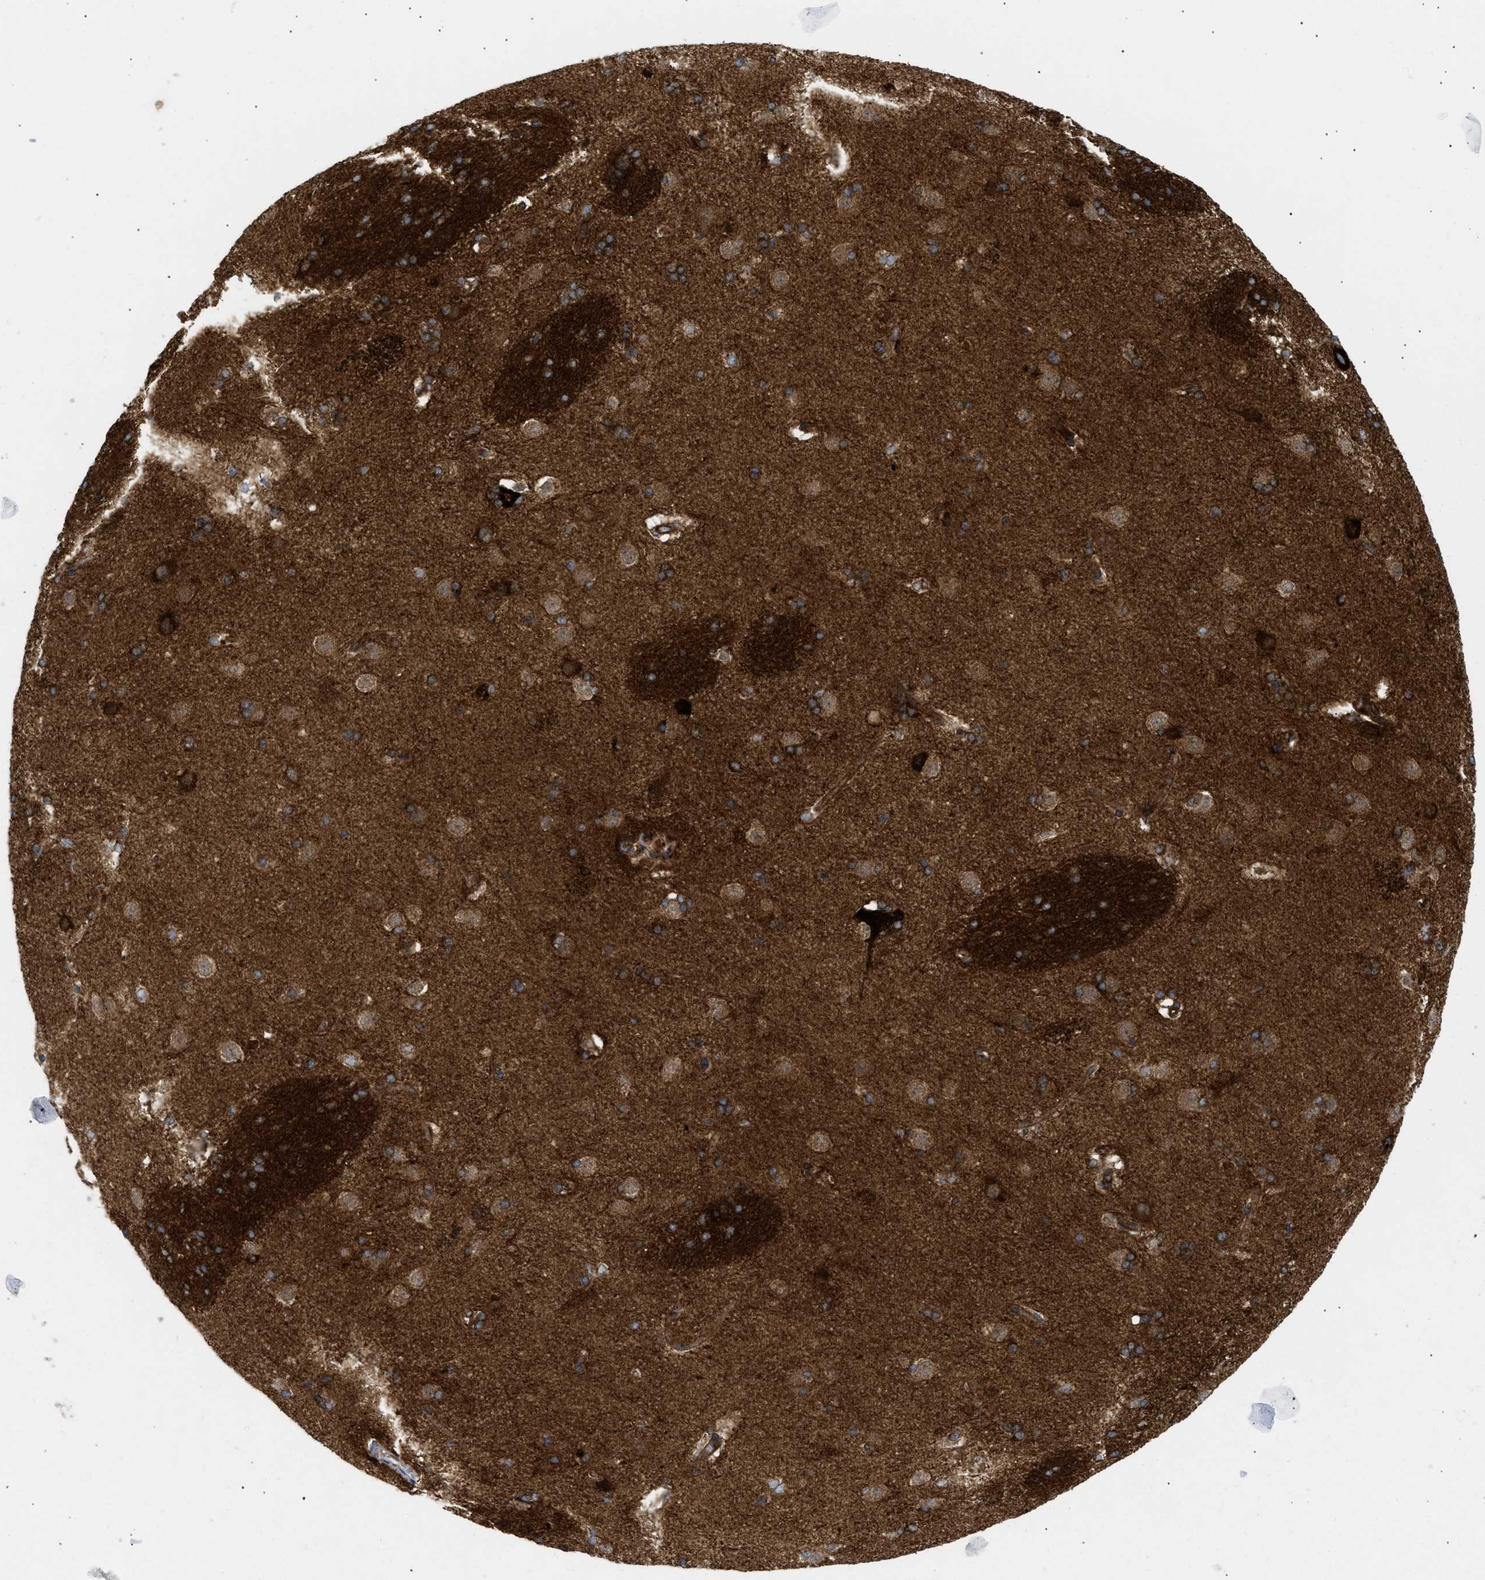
{"staining": {"intensity": "strong", "quantity": "25%-75%", "location": "cytoplasmic/membranous"}, "tissue": "caudate", "cell_type": "Glial cells", "image_type": "normal", "snomed": [{"axis": "morphology", "description": "Normal tissue, NOS"}, {"axis": "topography", "description": "Lateral ventricle wall"}], "caption": "Immunohistochemistry staining of benign caudate, which exhibits high levels of strong cytoplasmic/membranous staining in about 25%-75% of glial cells indicating strong cytoplasmic/membranous protein positivity. The staining was performed using DAB (3,3'-diaminobenzidine) (brown) for protein detection and nuclei were counterstained in hematoxylin (blue).", "gene": "DCTN4", "patient": {"sex": "female", "age": 19}}